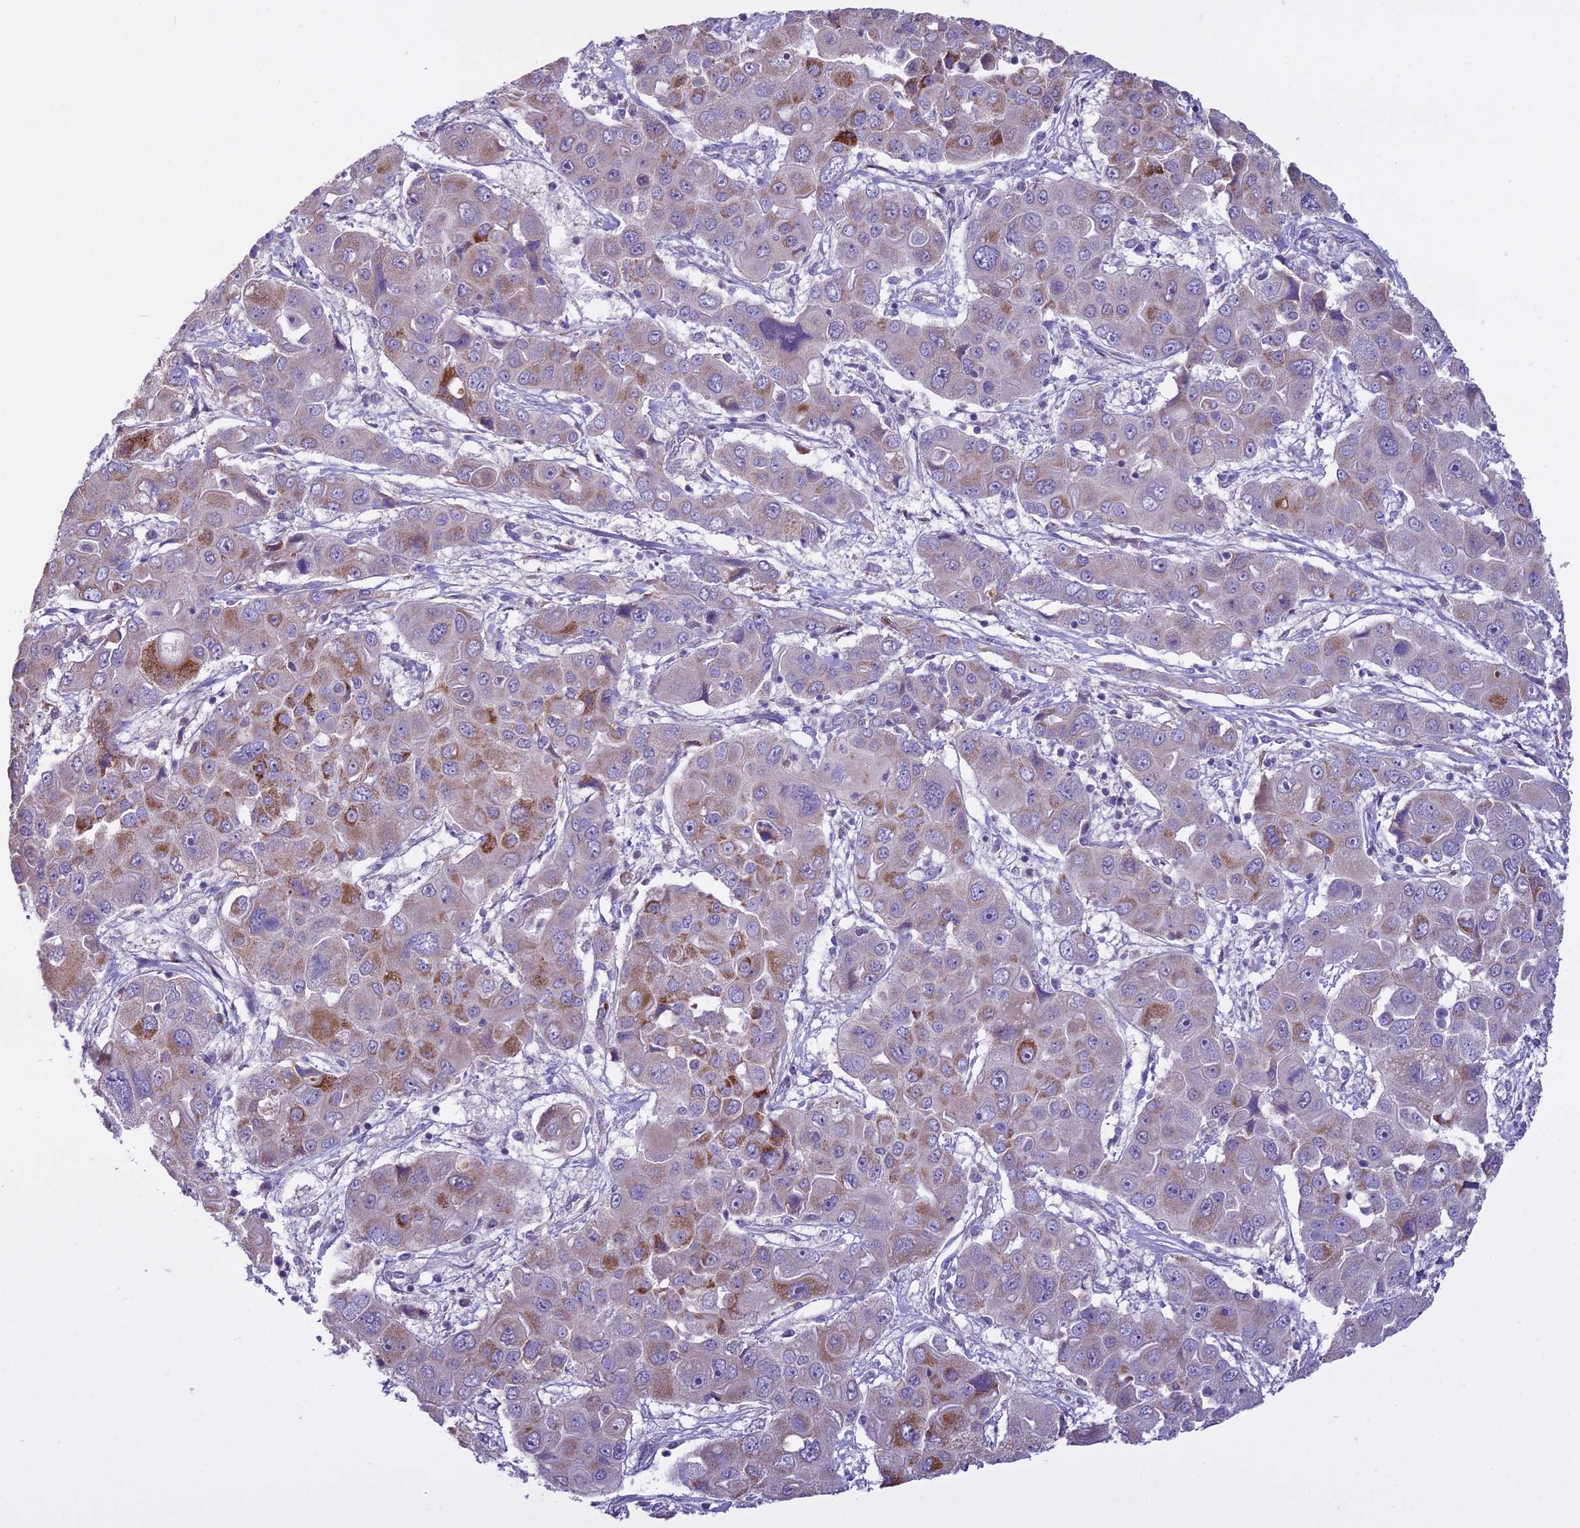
{"staining": {"intensity": "moderate", "quantity": "<25%", "location": "cytoplasmic/membranous"}, "tissue": "liver cancer", "cell_type": "Tumor cells", "image_type": "cancer", "snomed": [{"axis": "morphology", "description": "Cholangiocarcinoma"}, {"axis": "topography", "description": "Liver"}], "caption": "Immunohistochemistry (IHC) of human liver cholangiocarcinoma exhibits low levels of moderate cytoplasmic/membranous staining in about <25% of tumor cells.", "gene": "DUS2", "patient": {"sex": "male", "age": 67}}